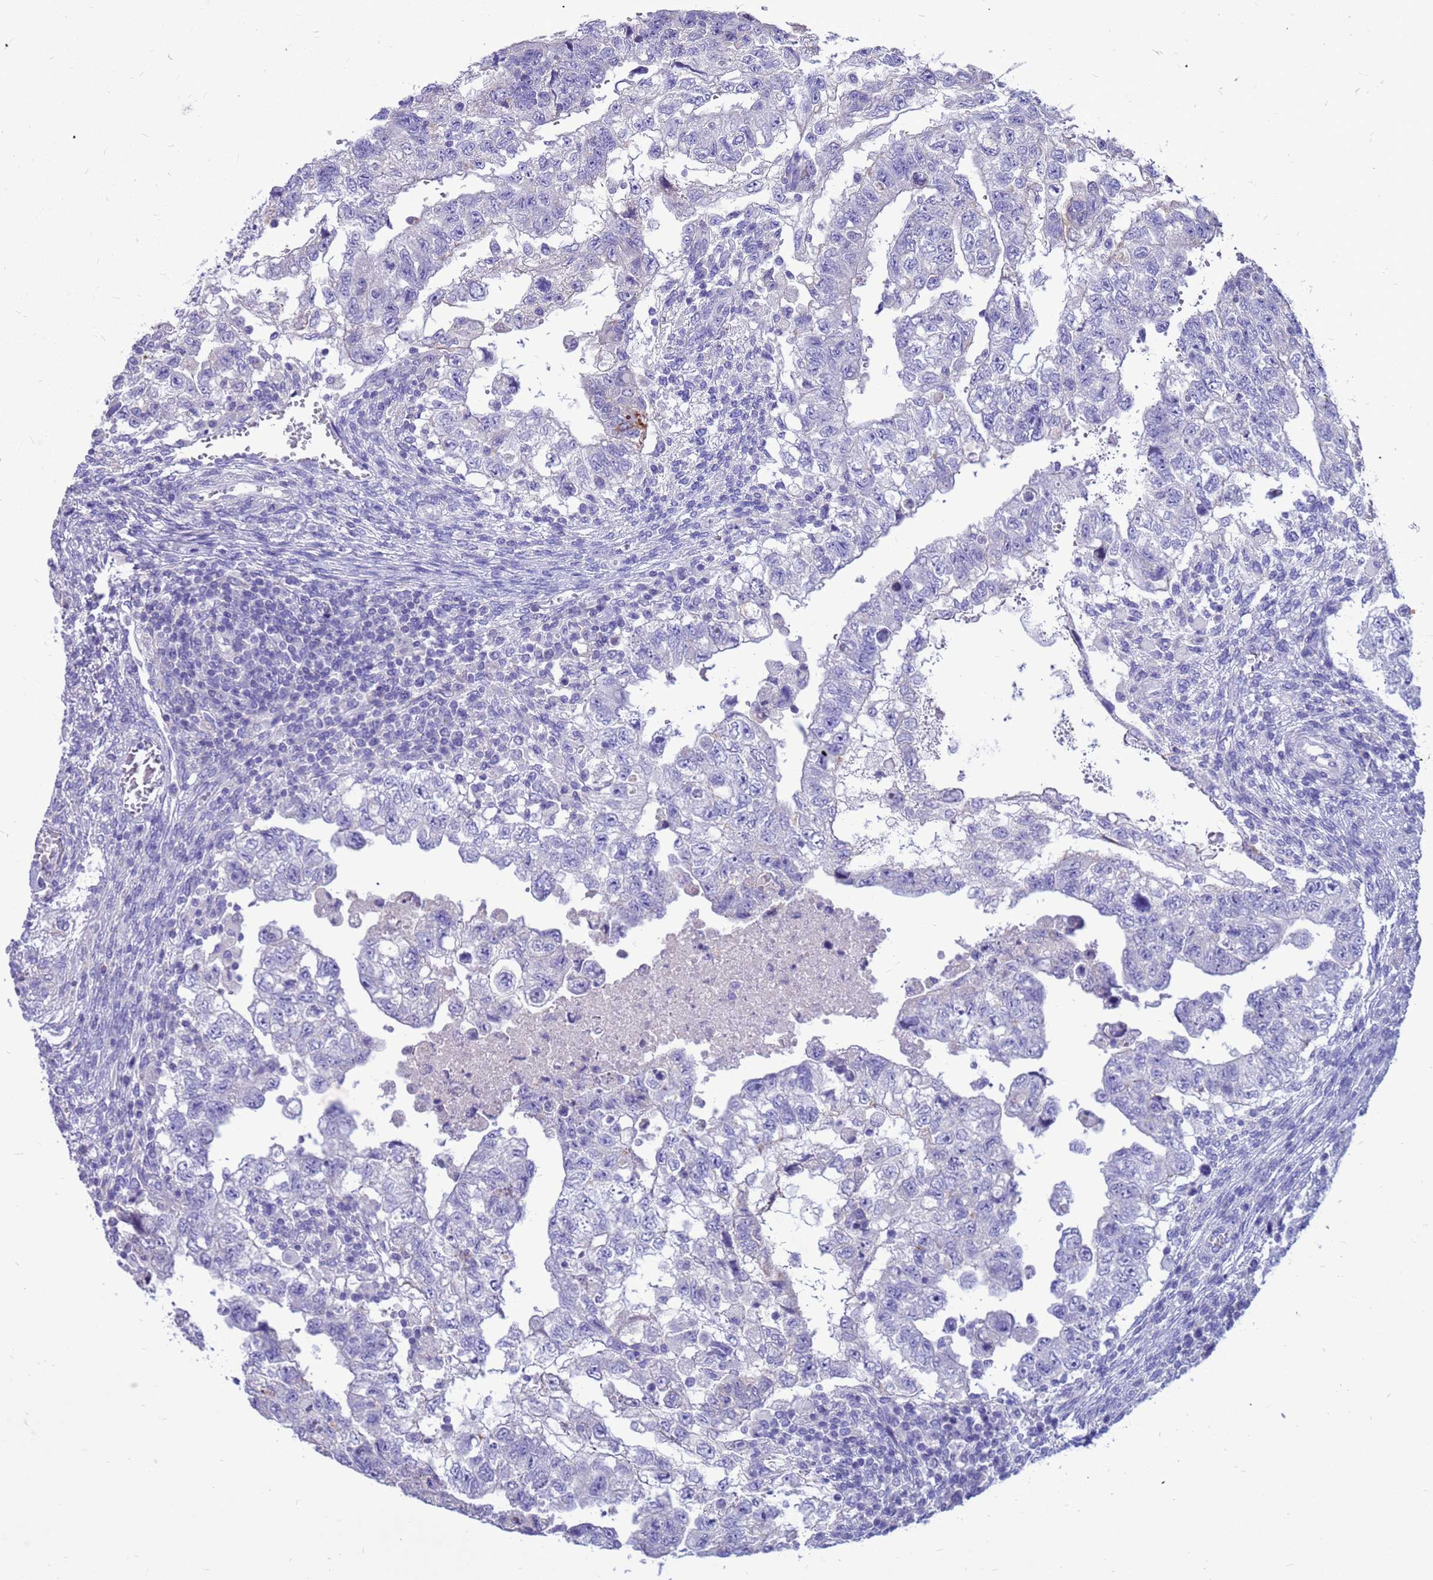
{"staining": {"intensity": "negative", "quantity": "none", "location": "none"}, "tissue": "testis cancer", "cell_type": "Tumor cells", "image_type": "cancer", "snomed": [{"axis": "morphology", "description": "Carcinoma, Embryonal, NOS"}, {"axis": "topography", "description": "Testis"}], "caption": "Image shows no protein staining in tumor cells of embryonal carcinoma (testis) tissue.", "gene": "PDE10A", "patient": {"sex": "male", "age": 36}}